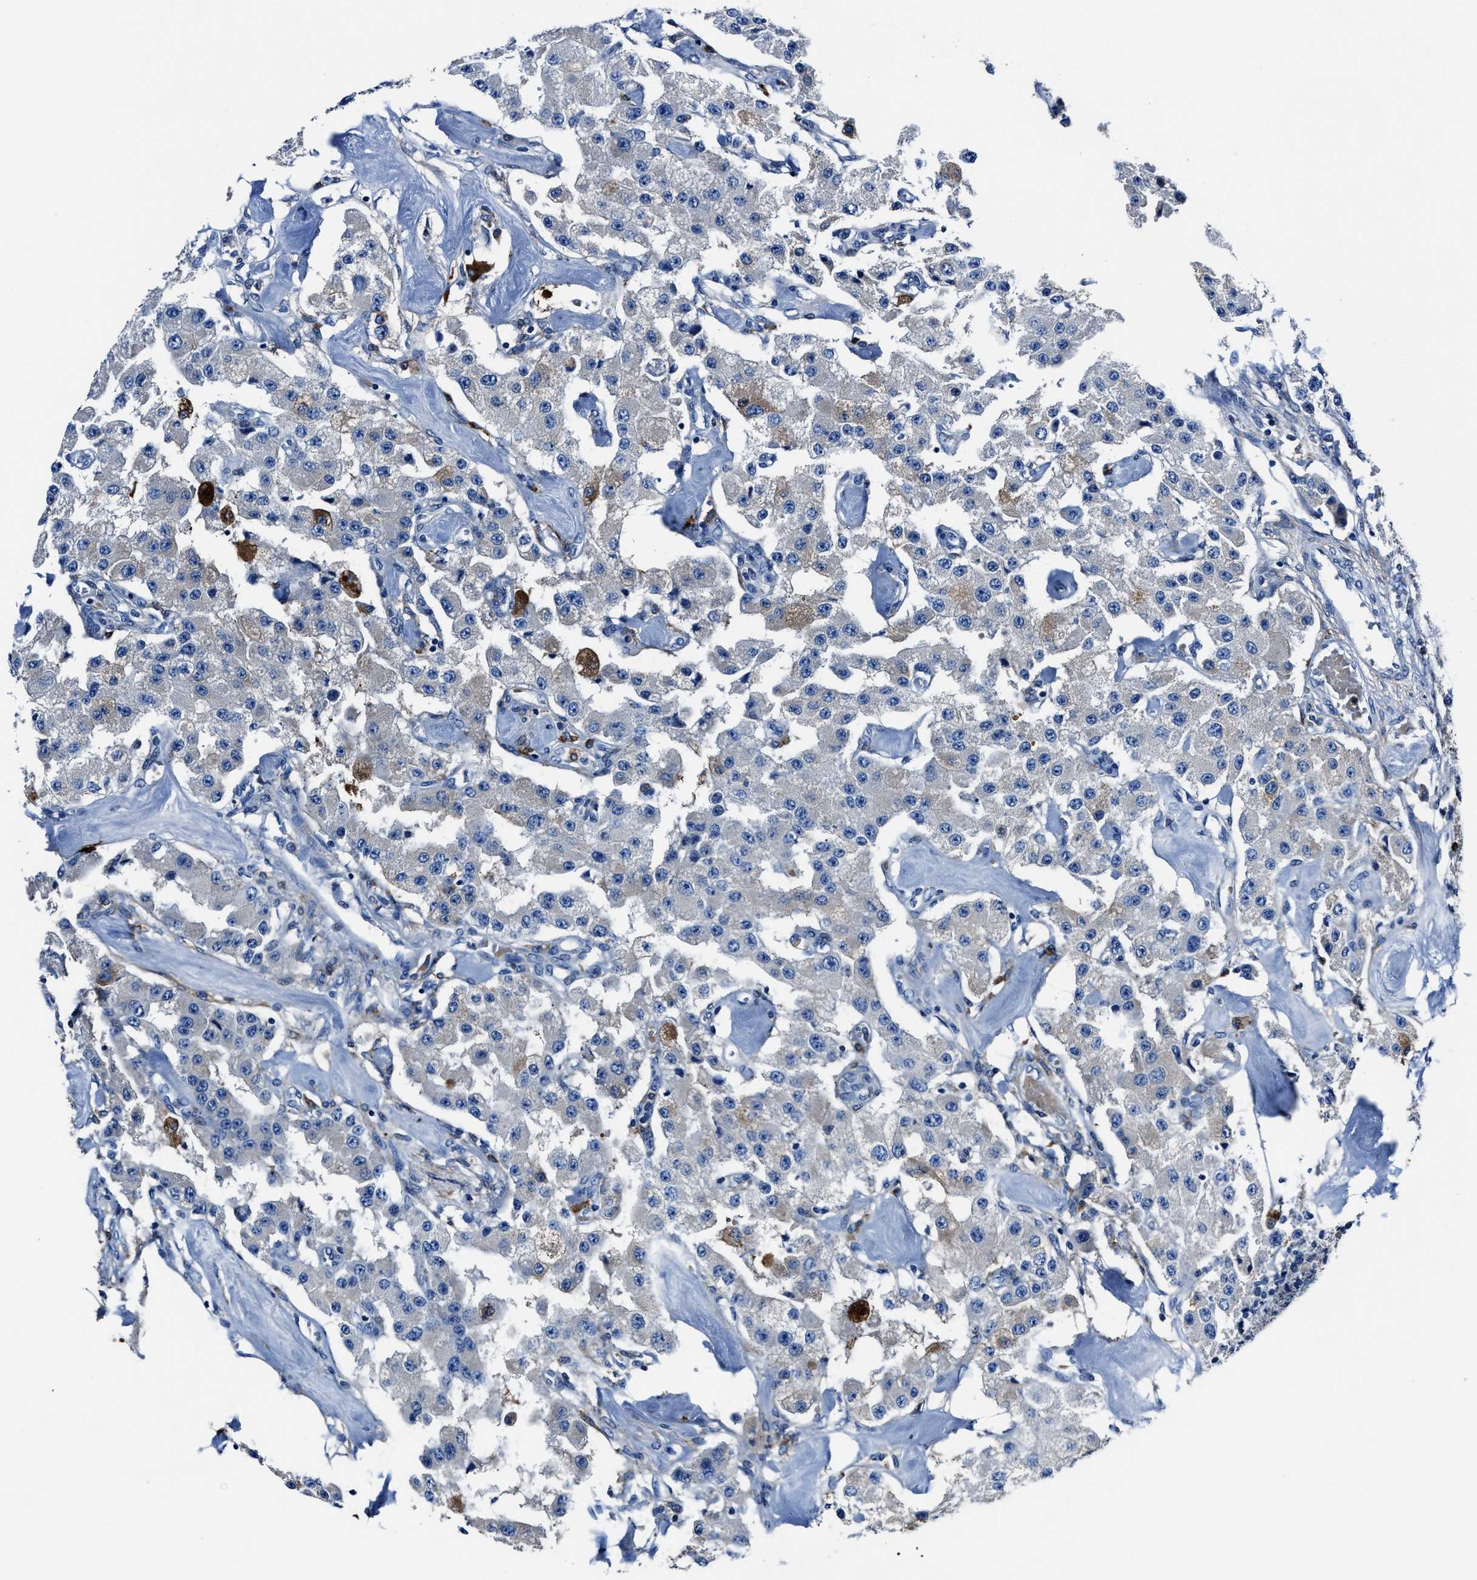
{"staining": {"intensity": "weak", "quantity": "<25%", "location": "cytoplasmic/membranous"}, "tissue": "carcinoid", "cell_type": "Tumor cells", "image_type": "cancer", "snomed": [{"axis": "morphology", "description": "Carcinoid, malignant, NOS"}, {"axis": "topography", "description": "Pancreas"}], "caption": "DAB immunohistochemical staining of carcinoid (malignant) reveals no significant expression in tumor cells. The staining is performed using DAB (3,3'-diaminobenzidine) brown chromogen with nuclei counter-stained in using hematoxylin.", "gene": "FTL", "patient": {"sex": "male", "age": 41}}